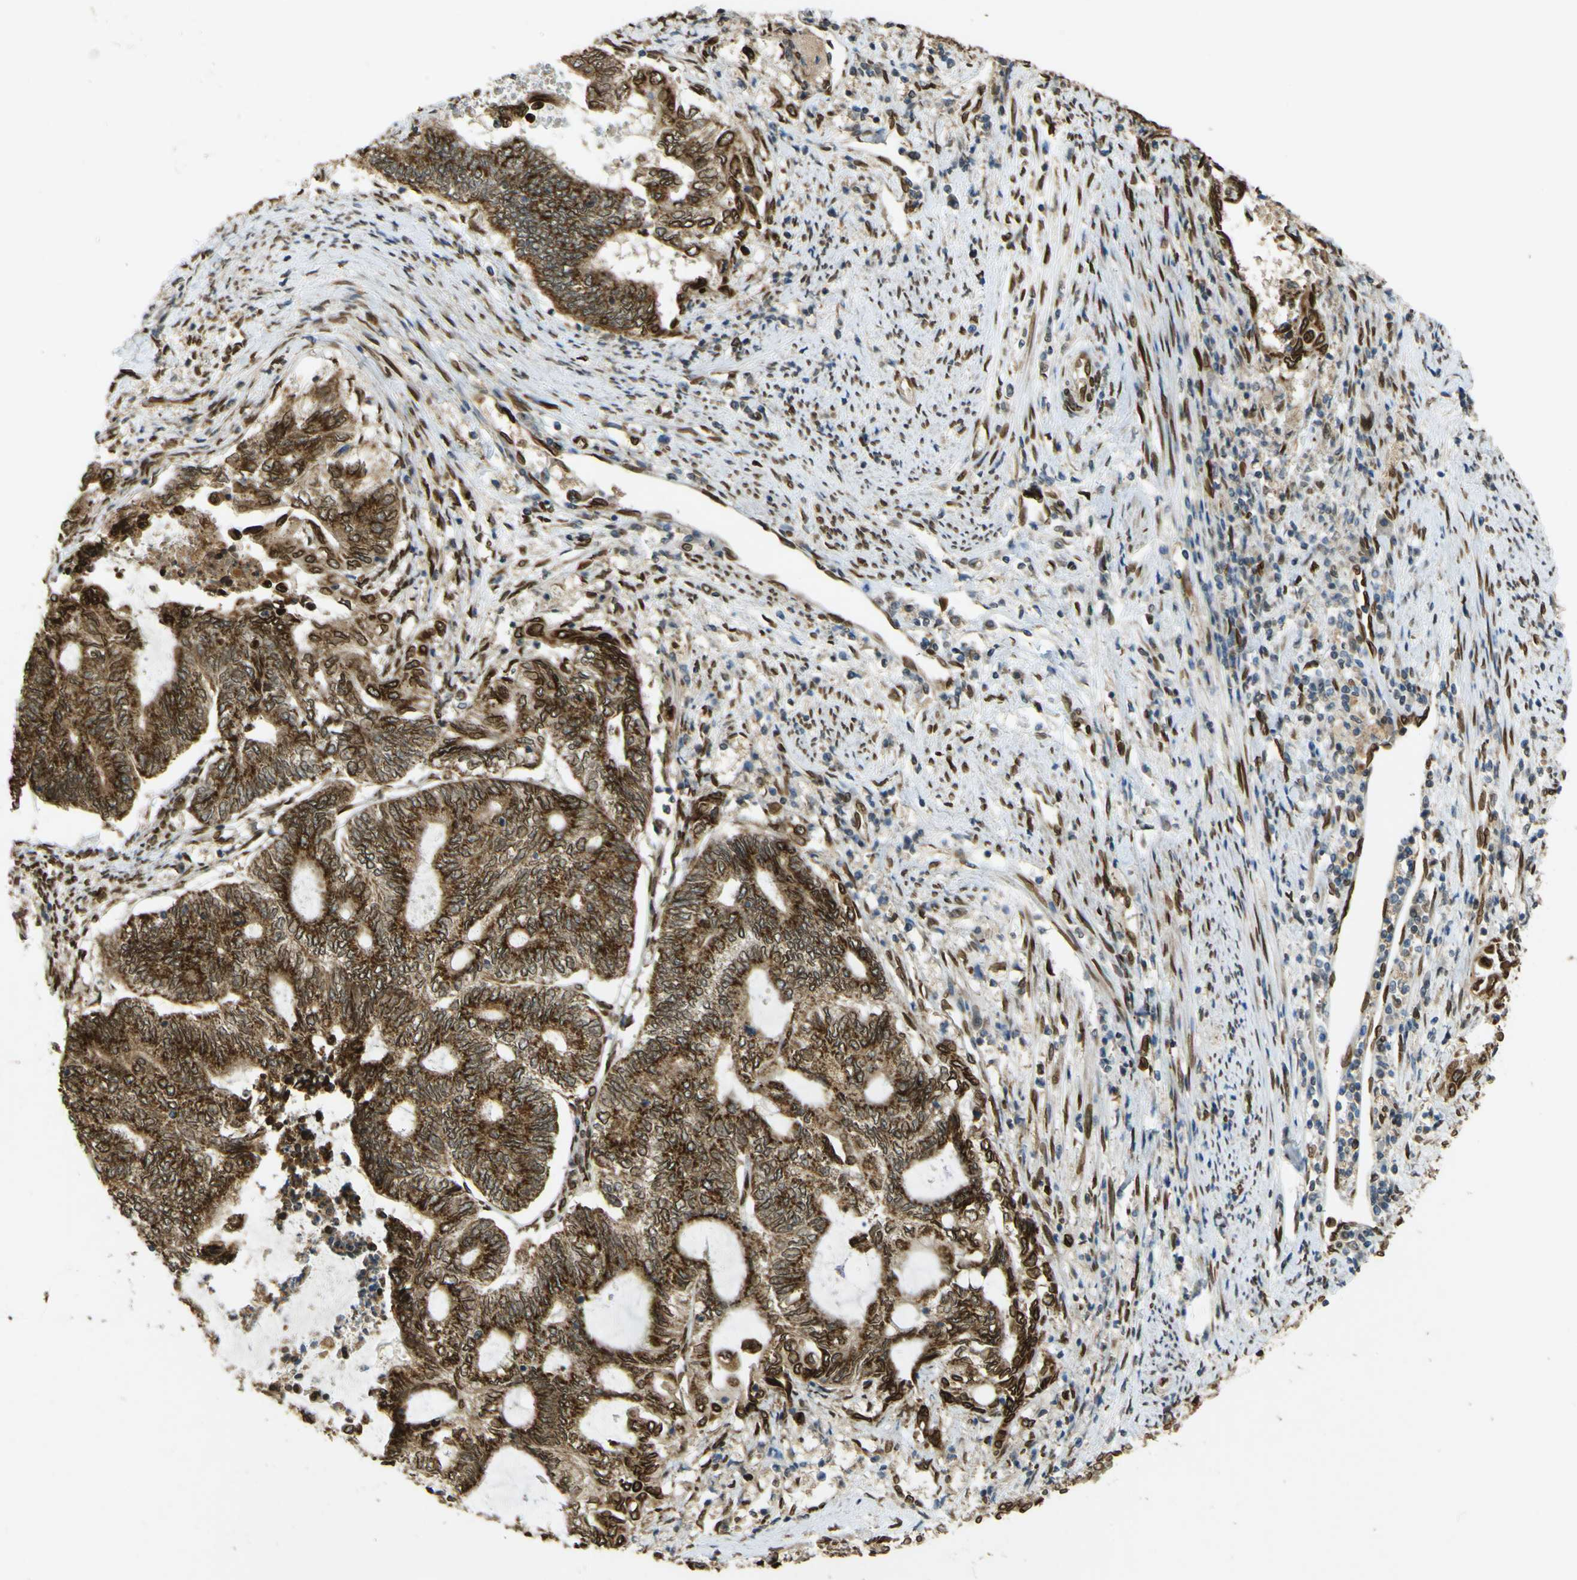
{"staining": {"intensity": "strong", "quantity": ">75%", "location": "cytoplasmic/membranous,nuclear"}, "tissue": "endometrial cancer", "cell_type": "Tumor cells", "image_type": "cancer", "snomed": [{"axis": "morphology", "description": "Adenocarcinoma, NOS"}, {"axis": "topography", "description": "Uterus"}, {"axis": "topography", "description": "Endometrium"}], "caption": "Immunohistochemistry micrograph of neoplastic tissue: human endometrial cancer (adenocarcinoma) stained using IHC displays high levels of strong protein expression localized specifically in the cytoplasmic/membranous and nuclear of tumor cells, appearing as a cytoplasmic/membranous and nuclear brown color.", "gene": "GALNT1", "patient": {"sex": "female", "age": 70}}